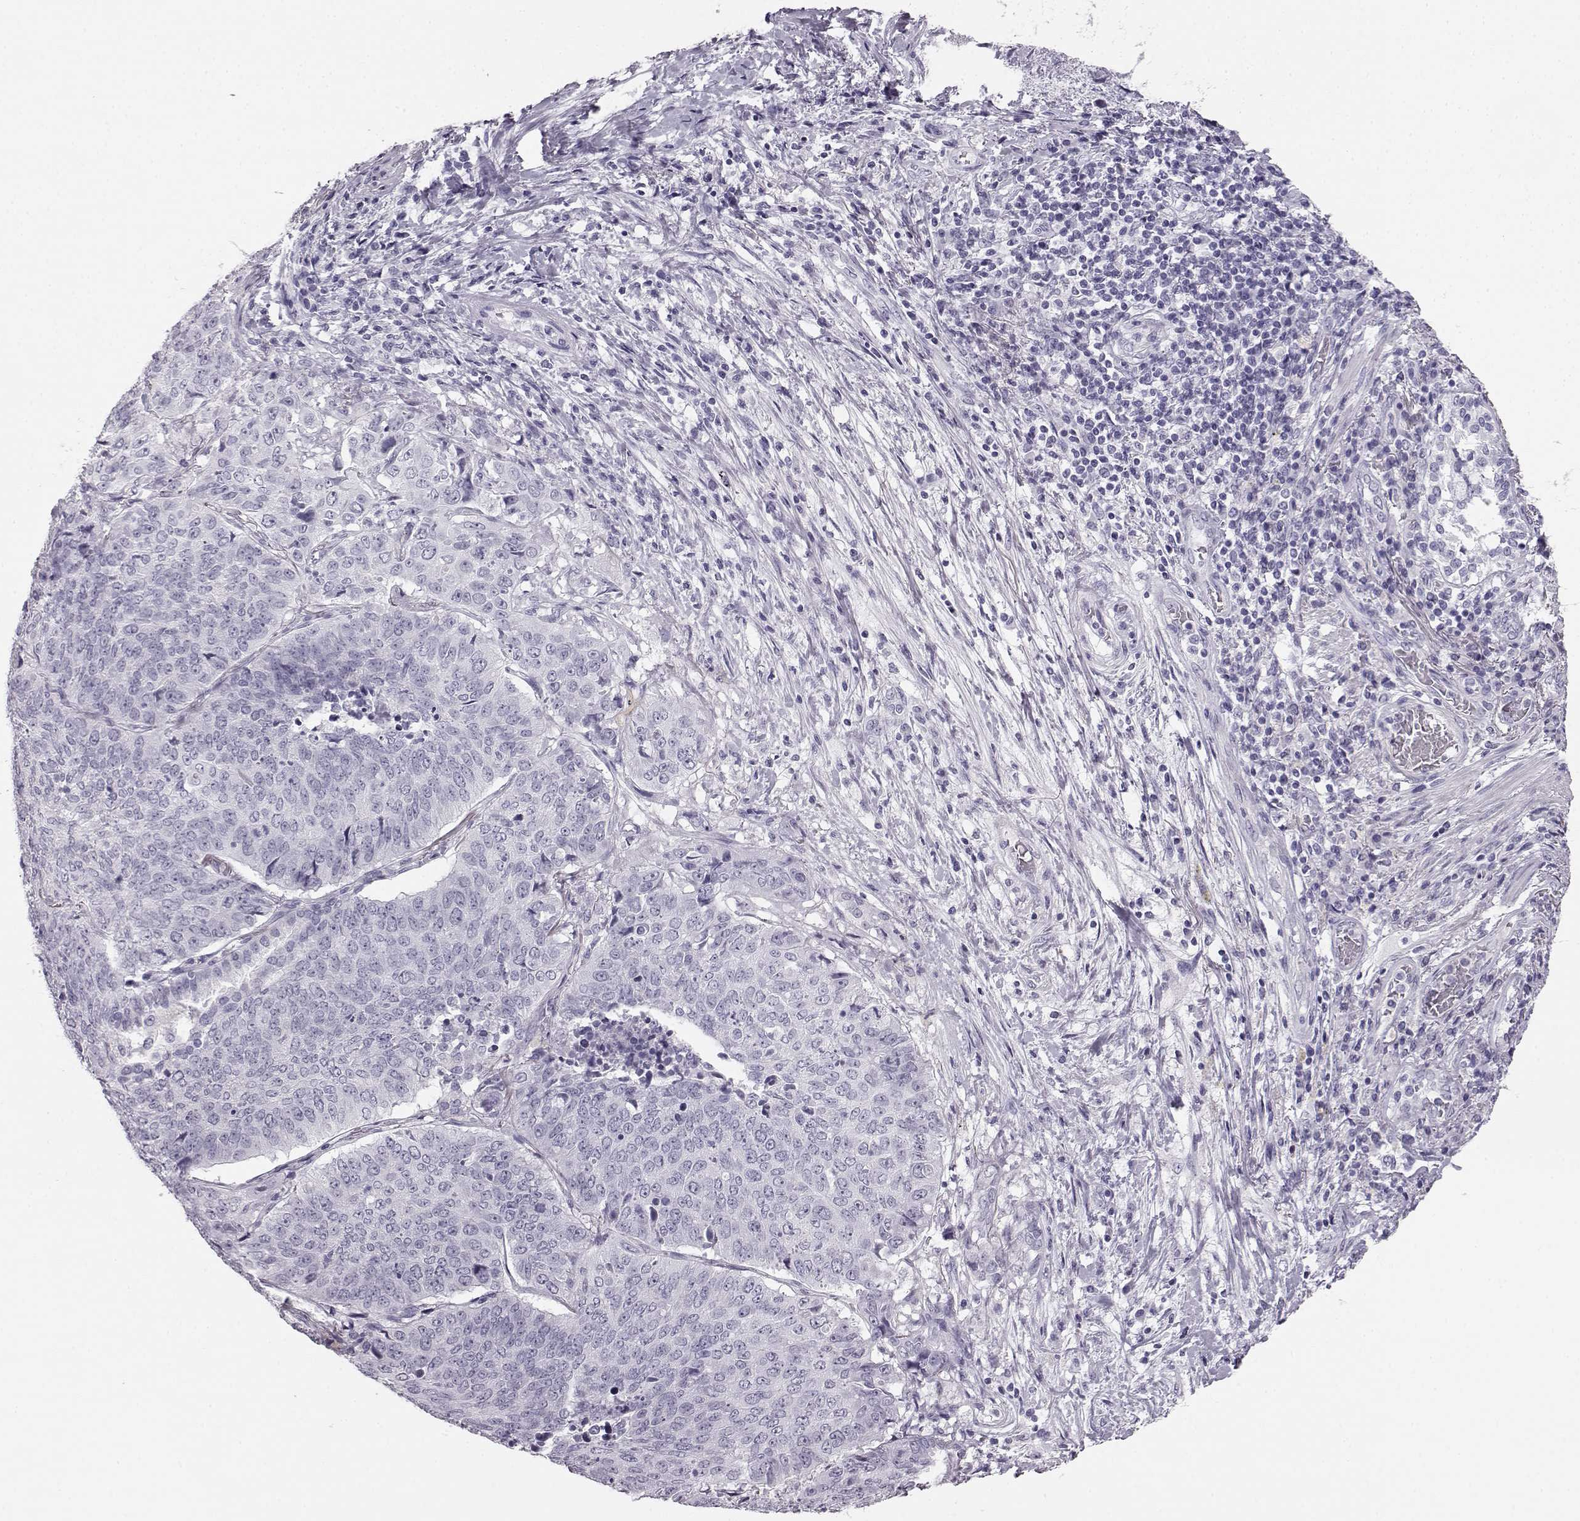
{"staining": {"intensity": "negative", "quantity": "none", "location": "none"}, "tissue": "lung cancer", "cell_type": "Tumor cells", "image_type": "cancer", "snomed": [{"axis": "morphology", "description": "Normal tissue, NOS"}, {"axis": "morphology", "description": "Squamous cell carcinoma, NOS"}, {"axis": "topography", "description": "Bronchus"}, {"axis": "topography", "description": "Lung"}], "caption": "Immunohistochemical staining of lung cancer (squamous cell carcinoma) displays no significant positivity in tumor cells. The staining was performed using DAB to visualize the protein expression in brown, while the nuclei were stained in blue with hematoxylin (Magnification: 20x).", "gene": "BFSP2", "patient": {"sex": "male", "age": 64}}